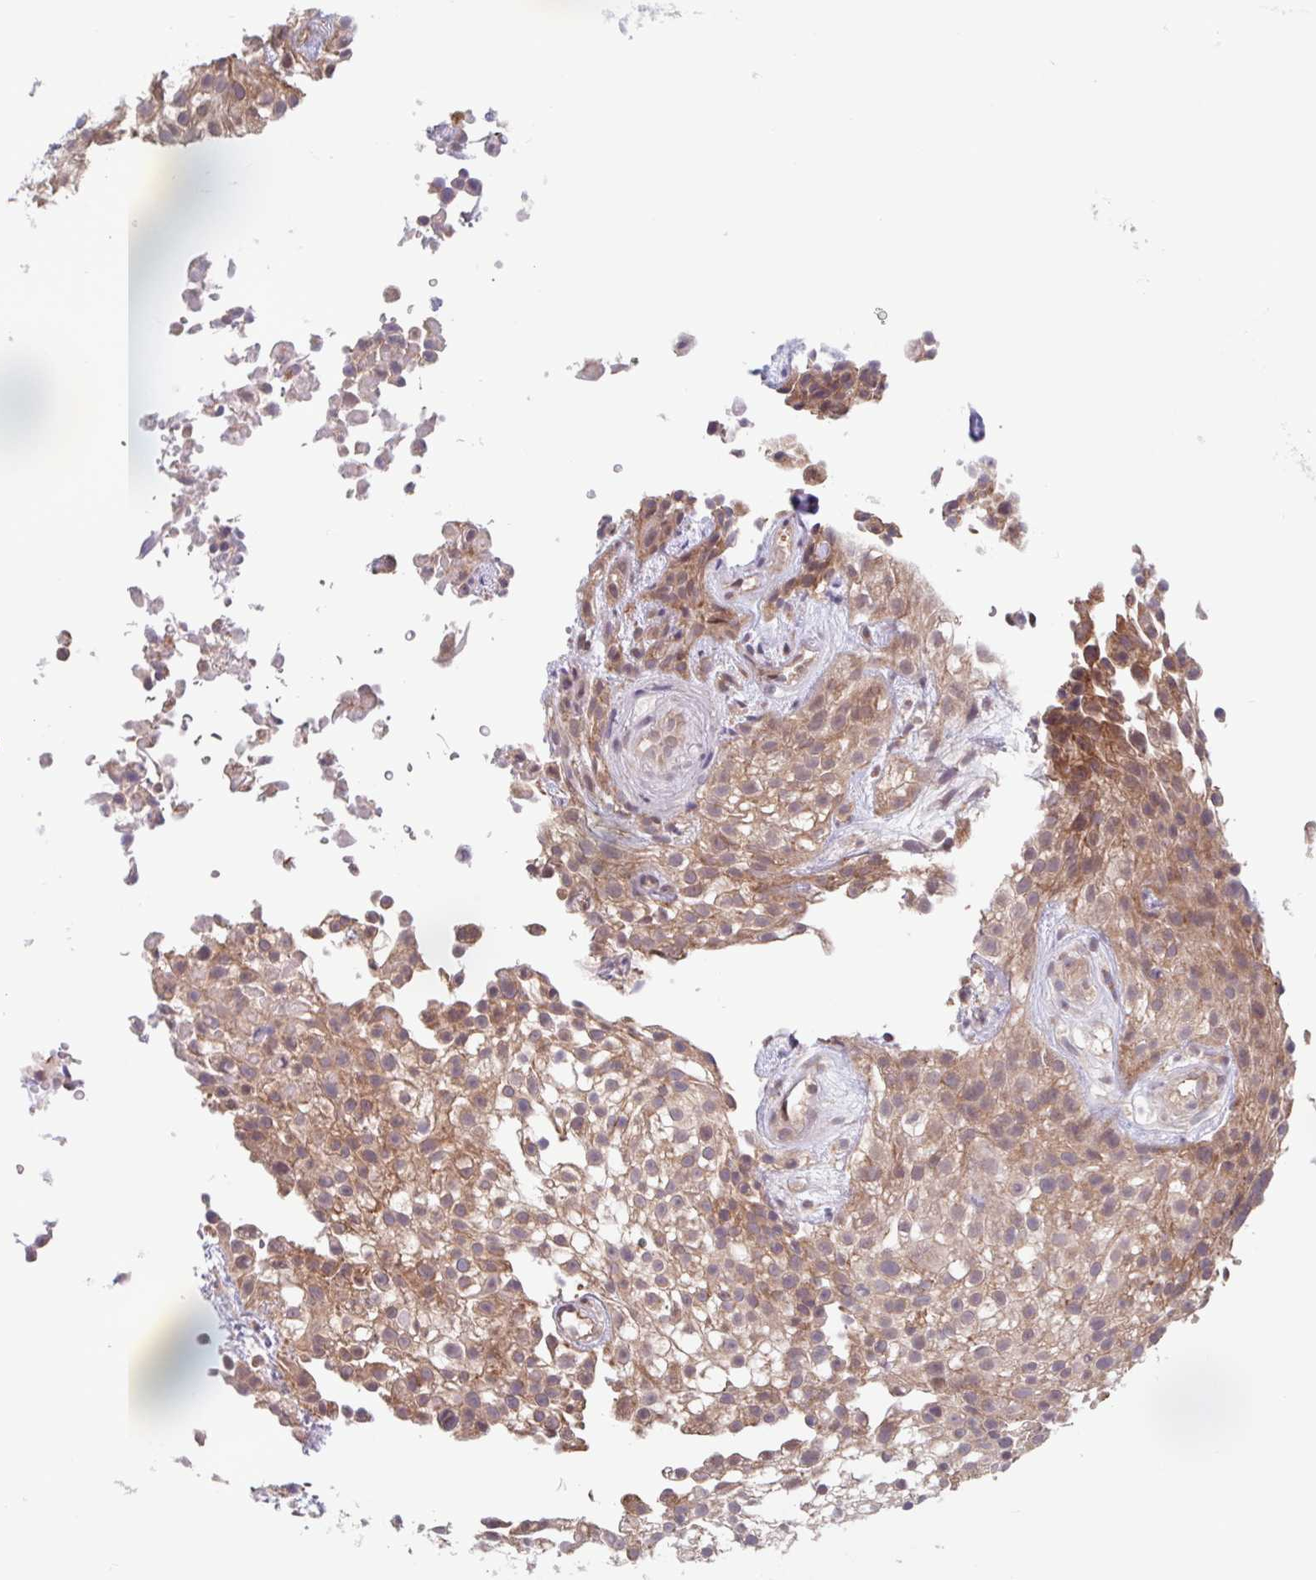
{"staining": {"intensity": "moderate", "quantity": ">75%", "location": "cytoplasmic/membranous"}, "tissue": "urothelial cancer", "cell_type": "Tumor cells", "image_type": "cancer", "snomed": [{"axis": "morphology", "description": "Urothelial carcinoma, High grade"}, {"axis": "topography", "description": "Urinary bladder"}], "caption": "The micrograph shows a brown stain indicating the presence of a protein in the cytoplasmic/membranous of tumor cells in high-grade urothelial carcinoma.", "gene": "SURF1", "patient": {"sex": "male", "age": 56}}